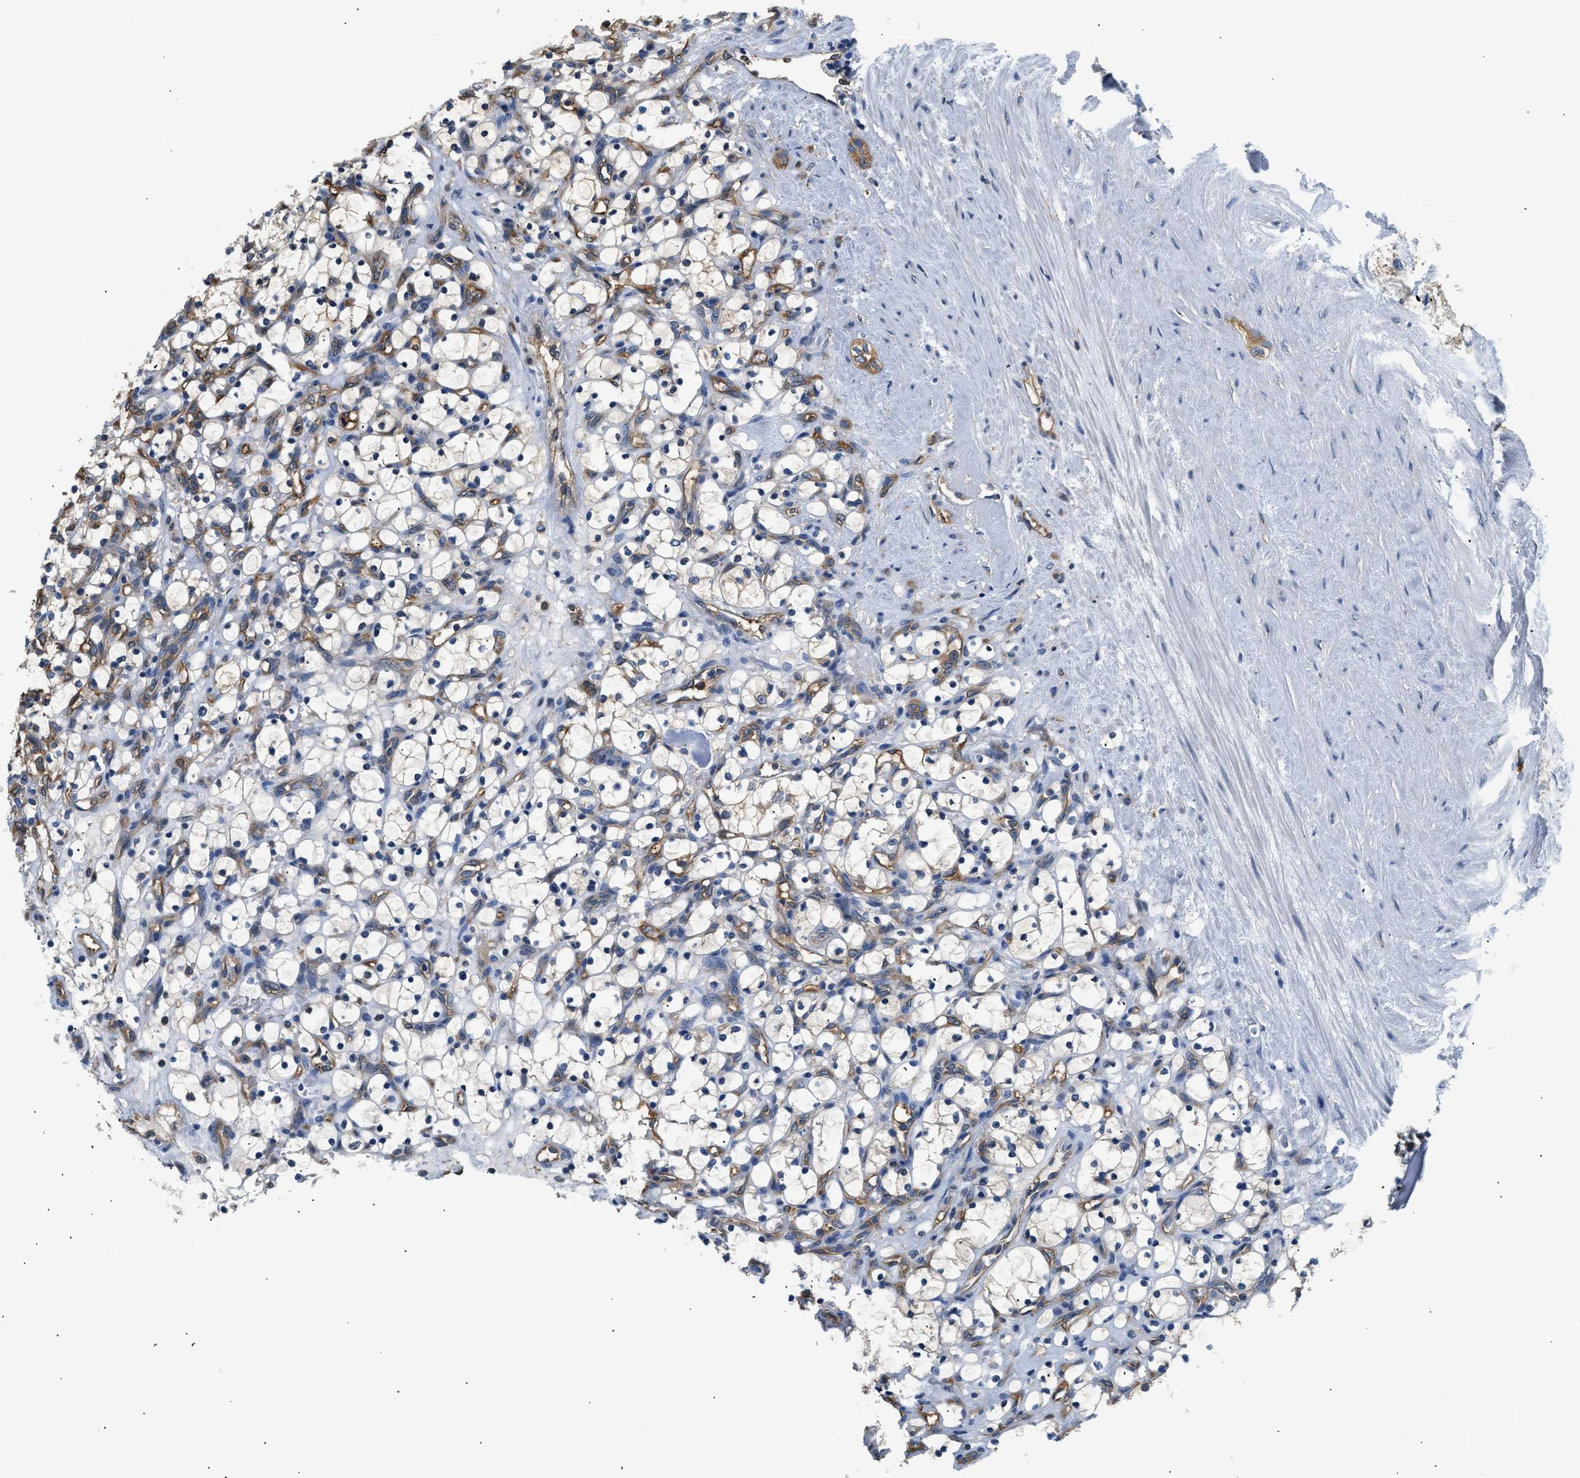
{"staining": {"intensity": "weak", "quantity": ">75%", "location": "cytoplasmic/membranous"}, "tissue": "renal cancer", "cell_type": "Tumor cells", "image_type": "cancer", "snomed": [{"axis": "morphology", "description": "Adenocarcinoma, NOS"}, {"axis": "topography", "description": "Kidney"}], "caption": "IHC (DAB (3,3'-diaminobenzidine)) staining of human renal cancer exhibits weak cytoplasmic/membranous protein staining in approximately >75% of tumor cells. (Brightfield microscopy of DAB IHC at high magnification).", "gene": "PPP2R1B", "patient": {"sex": "female", "age": 69}}